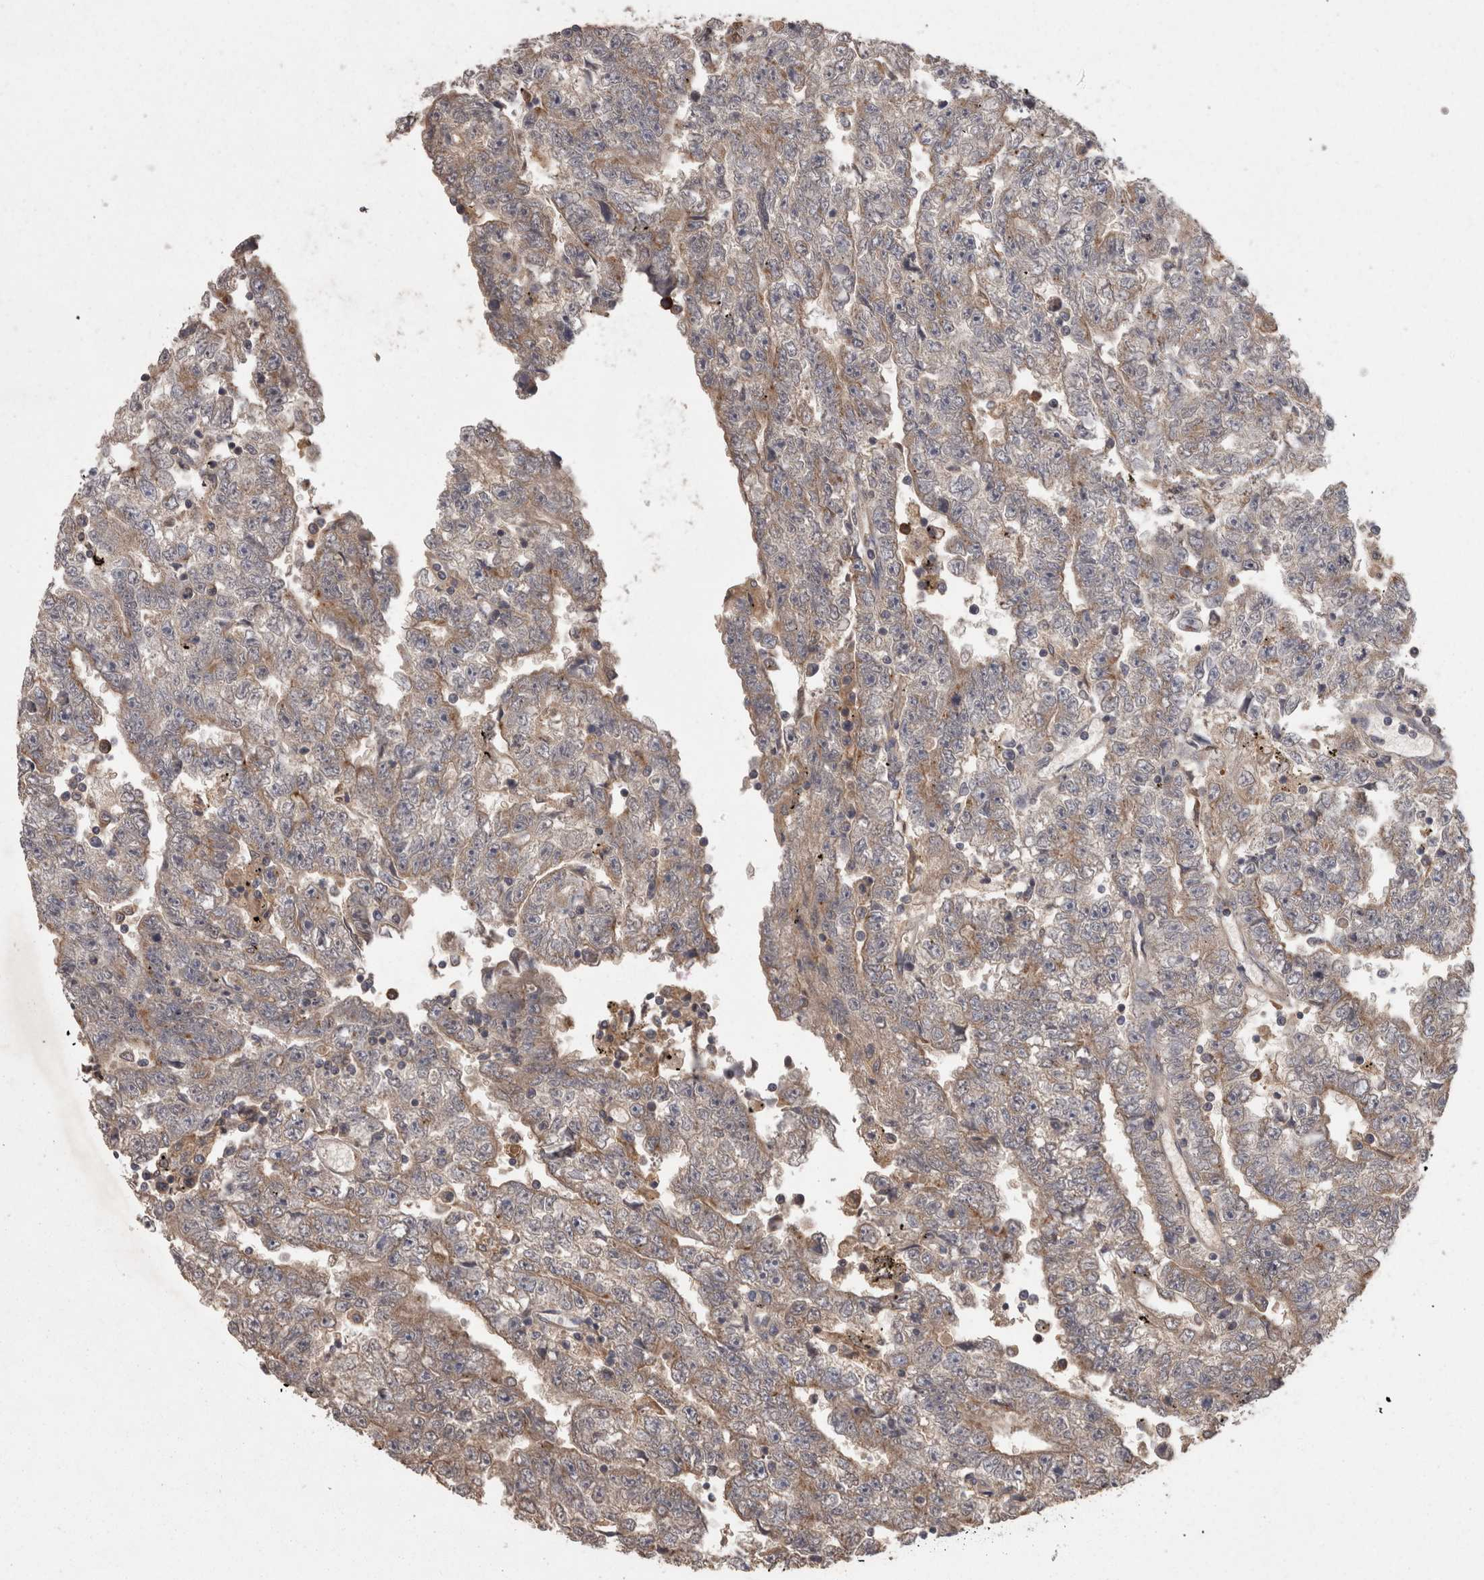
{"staining": {"intensity": "weak", "quantity": ">75%", "location": "cytoplasmic/membranous"}, "tissue": "testis cancer", "cell_type": "Tumor cells", "image_type": "cancer", "snomed": [{"axis": "morphology", "description": "Carcinoma, Embryonal, NOS"}, {"axis": "topography", "description": "Testis"}], "caption": "Immunohistochemical staining of embryonal carcinoma (testis) exhibits low levels of weak cytoplasmic/membranous protein staining in about >75% of tumor cells. Nuclei are stained in blue.", "gene": "PCM1", "patient": {"sex": "male", "age": 25}}